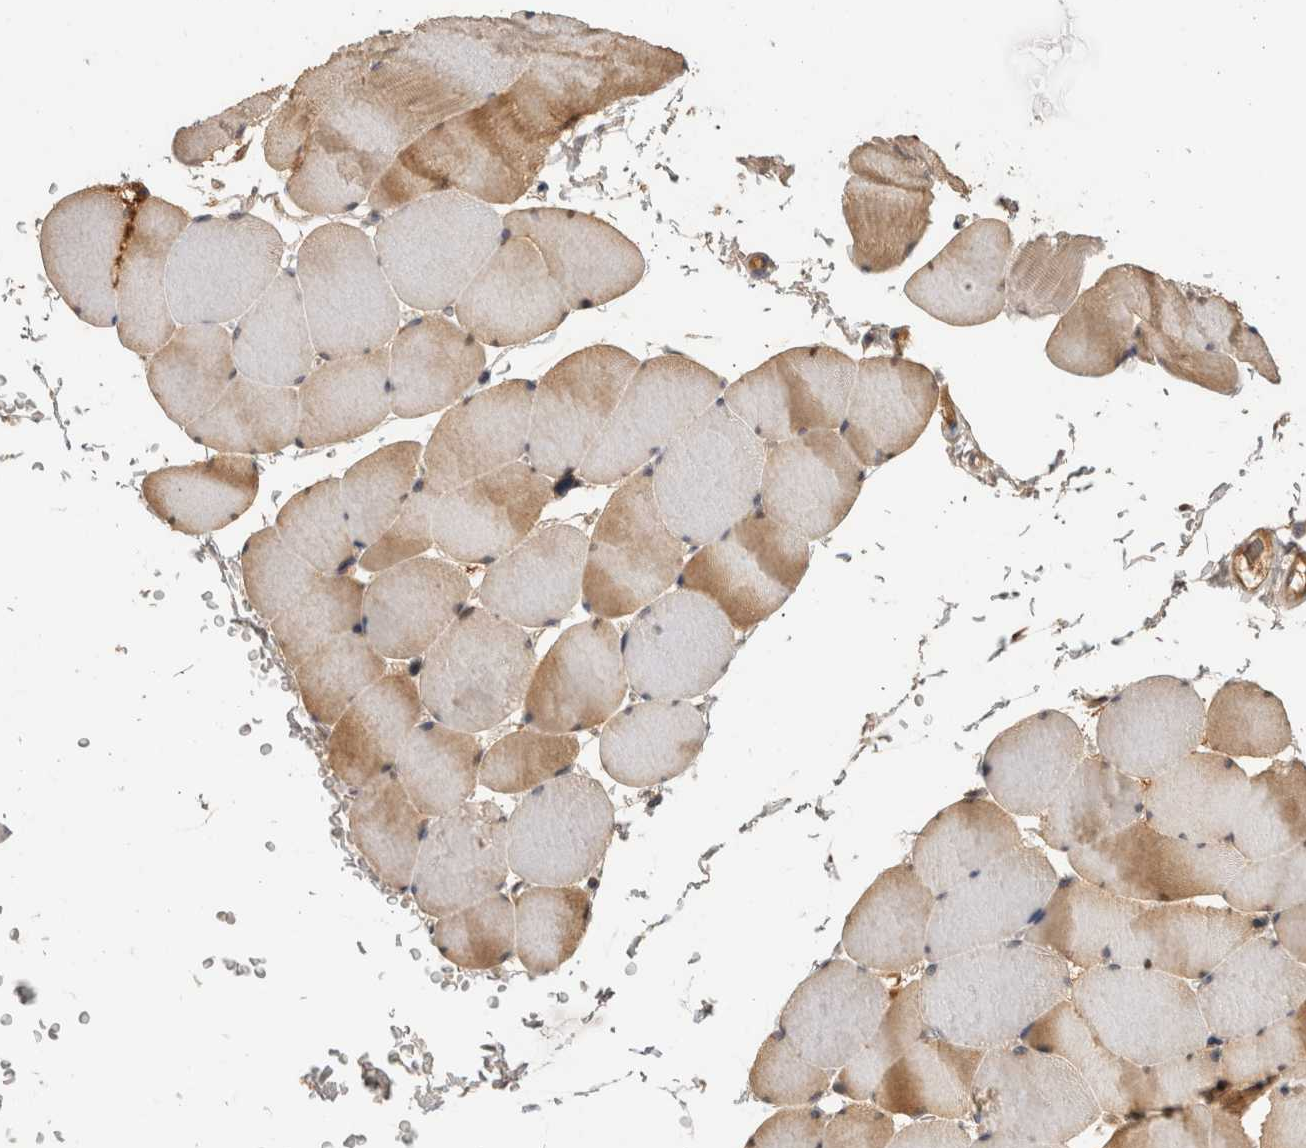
{"staining": {"intensity": "moderate", "quantity": "<25%", "location": "cytoplasmic/membranous"}, "tissue": "skeletal muscle", "cell_type": "Myocytes", "image_type": "normal", "snomed": [{"axis": "morphology", "description": "Normal tissue, NOS"}, {"axis": "topography", "description": "Skeletal muscle"}], "caption": "Myocytes display low levels of moderate cytoplasmic/membranous positivity in about <25% of cells in normal skeletal muscle.", "gene": "PGM1", "patient": {"sex": "male", "age": 62}}